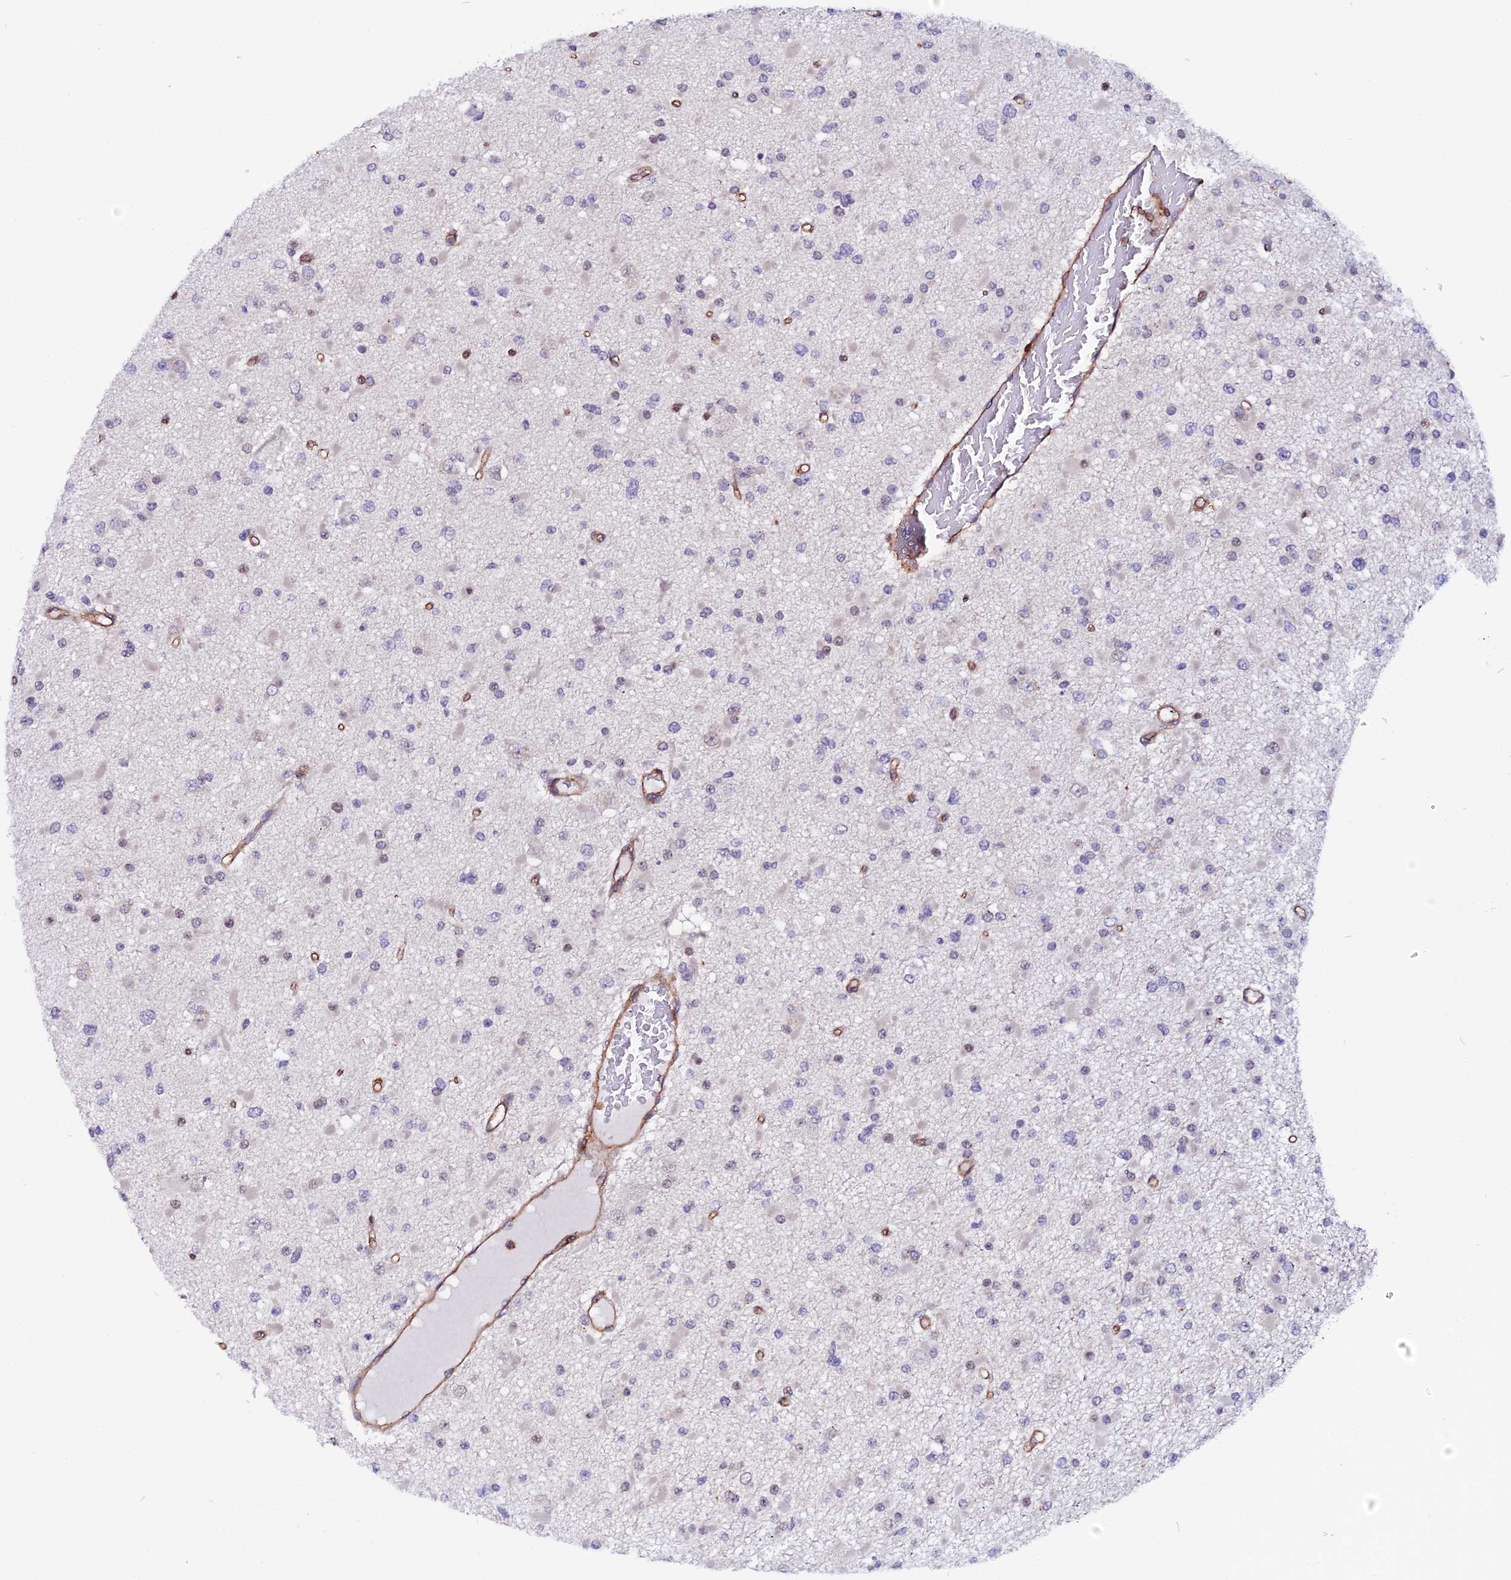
{"staining": {"intensity": "negative", "quantity": "none", "location": "none"}, "tissue": "glioma", "cell_type": "Tumor cells", "image_type": "cancer", "snomed": [{"axis": "morphology", "description": "Glioma, malignant, Low grade"}, {"axis": "topography", "description": "Brain"}], "caption": "This histopathology image is of glioma stained with IHC to label a protein in brown with the nuclei are counter-stained blue. There is no expression in tumor cells.", "gene": "USP17L15", "patient": {"sex": "female", "age": 22}}